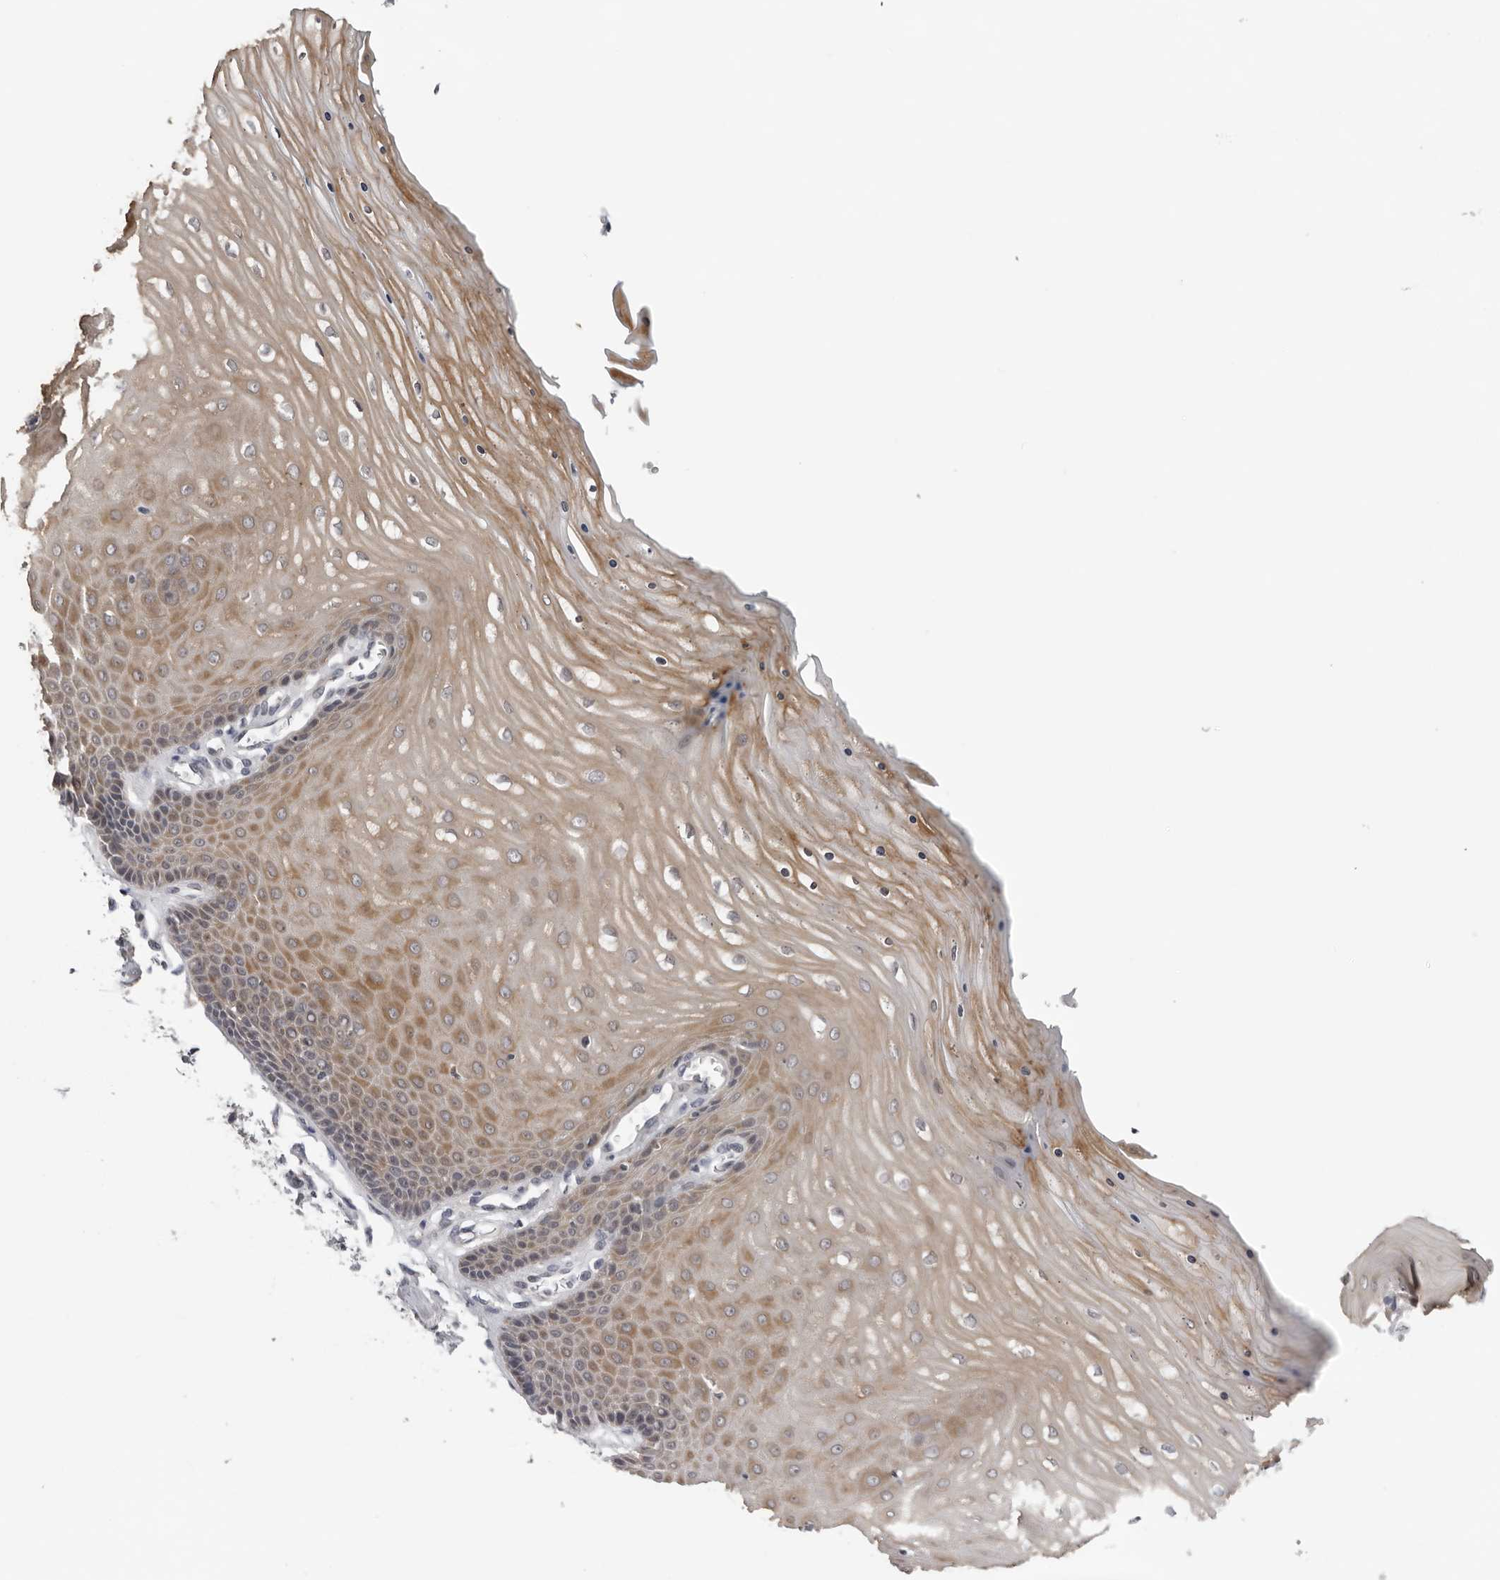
{"staining": {"intensity": "negative", "quantity": "none", "location": "none"}, "tissue": "cervix", "cell_type": "Glandular cells", "image_type": "normal", "snomed": [{"axis": "morphology", "description": "Normal tissue, NOS"}, {"axis": "topography", "description": "Cervix"}], "caption": "Immunohistochemistry (IHC) histopathology image of normal cervix: human cervix stained with DAB (3,3'-diaminobenzidine) exhibits no significant protein positivity in glandular cells. Brightfield microscopy of immunohistochemistry stained with DAB (3,3'-diaminobenzidine) (brown) and hematoxylin (blue), captured at high magnification.", "gene": "CPT2", "patient": {"sex": "female", "age": 55}}